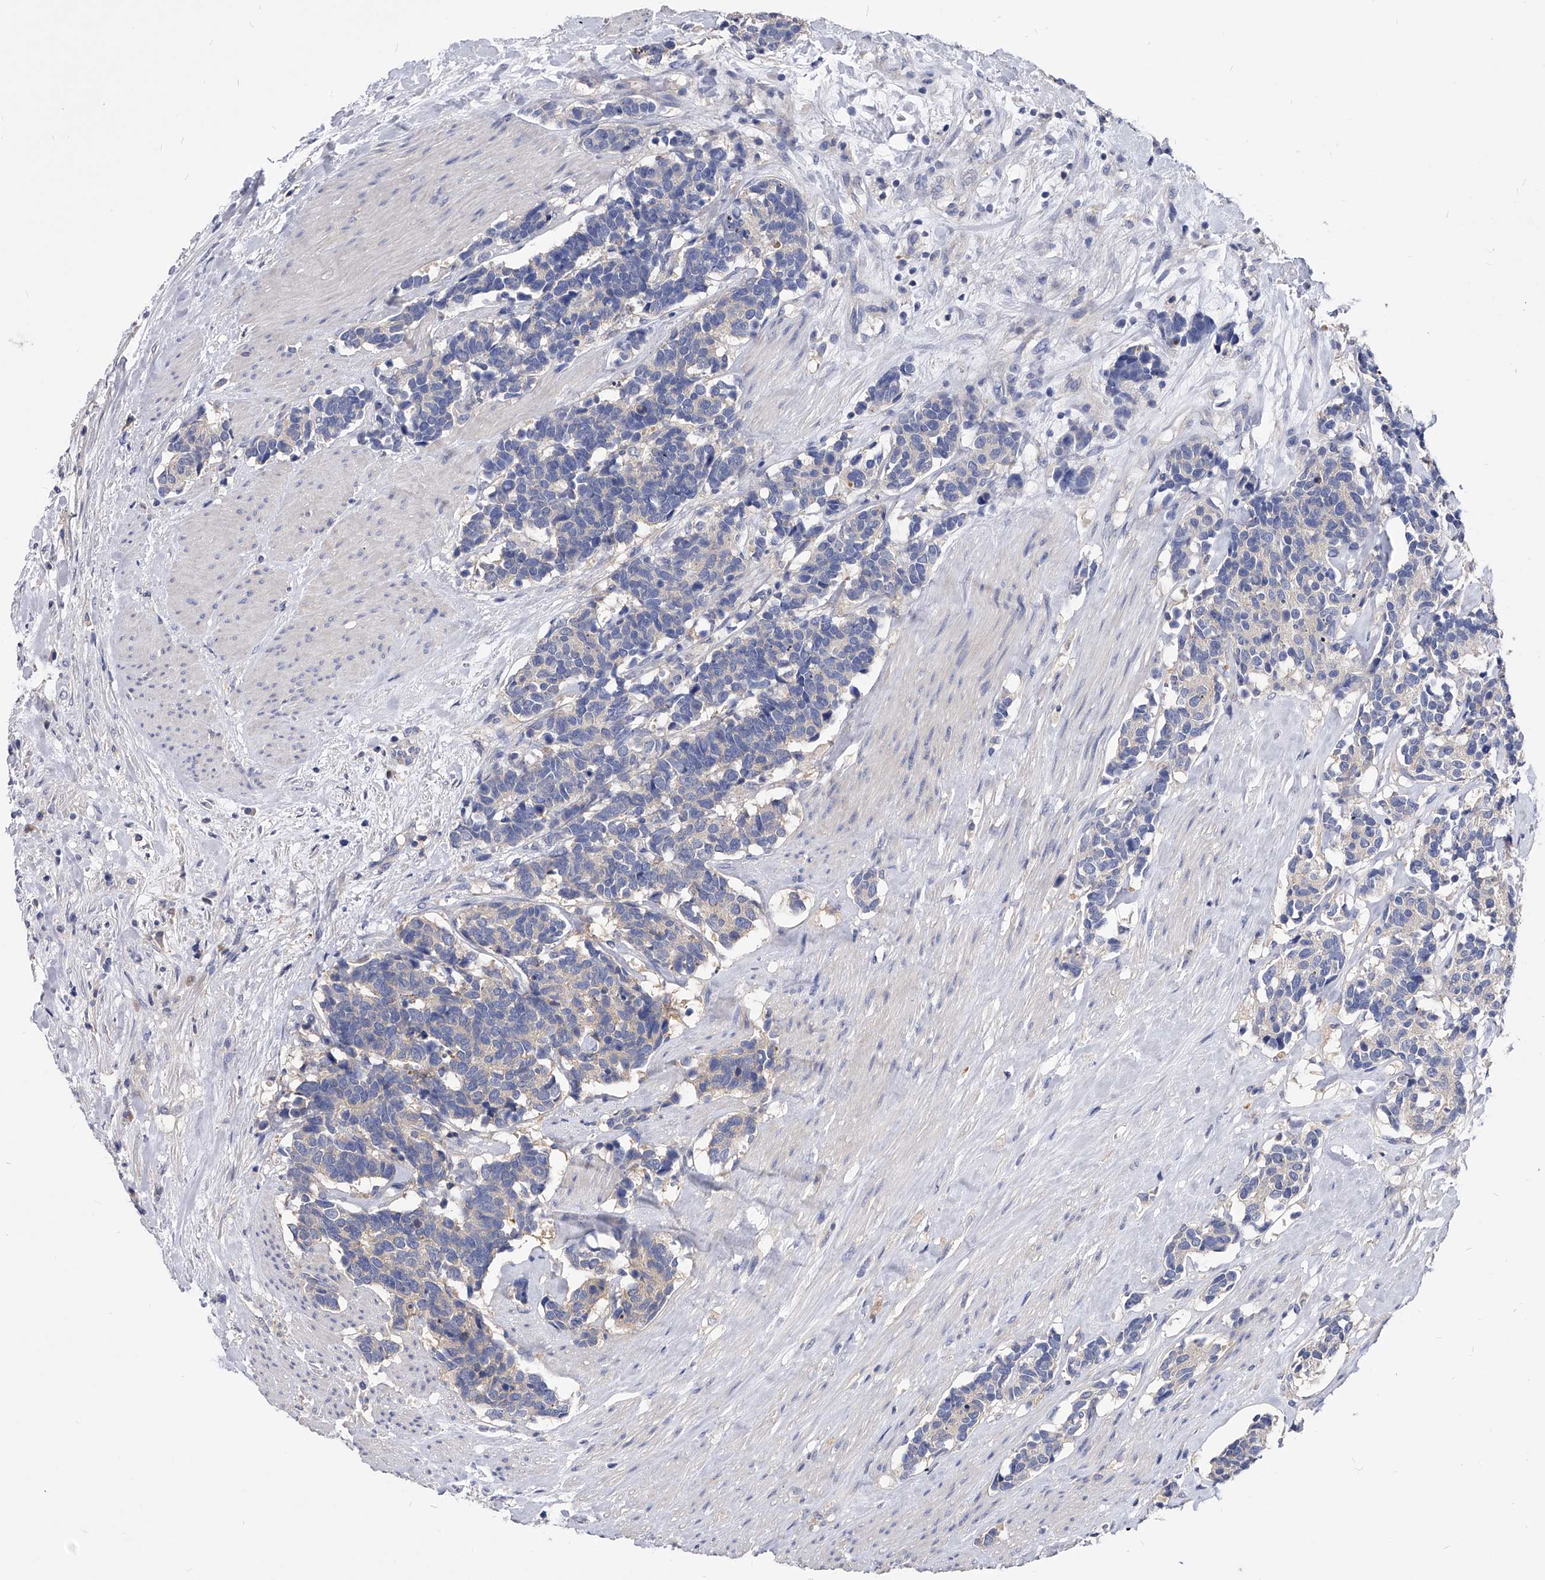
{"staining": {"intensity": "negative", "quantity": "none", "location": "none"}, "tissue": "carcinoid", "cell_type": "Tumor cells", "image_type": "cancer", "snomed": [{"axis": "morphology", "description": "Carcinoma, NOS"}, {"axis": "morphology", "description": "Carcinoid, malignant, NOS"}, {"axis": "topography", "description": "Urinary bladder"}], "caption": "An immunohistochemistry (IHC) image of carcinoma is shown. There is no staining in tumor cells of carcinoma. (Immunohistochemistry, brightfield microscopy, high magnification).", "gene": "APEH", "patient": {"sex": "male", "age": 57}}